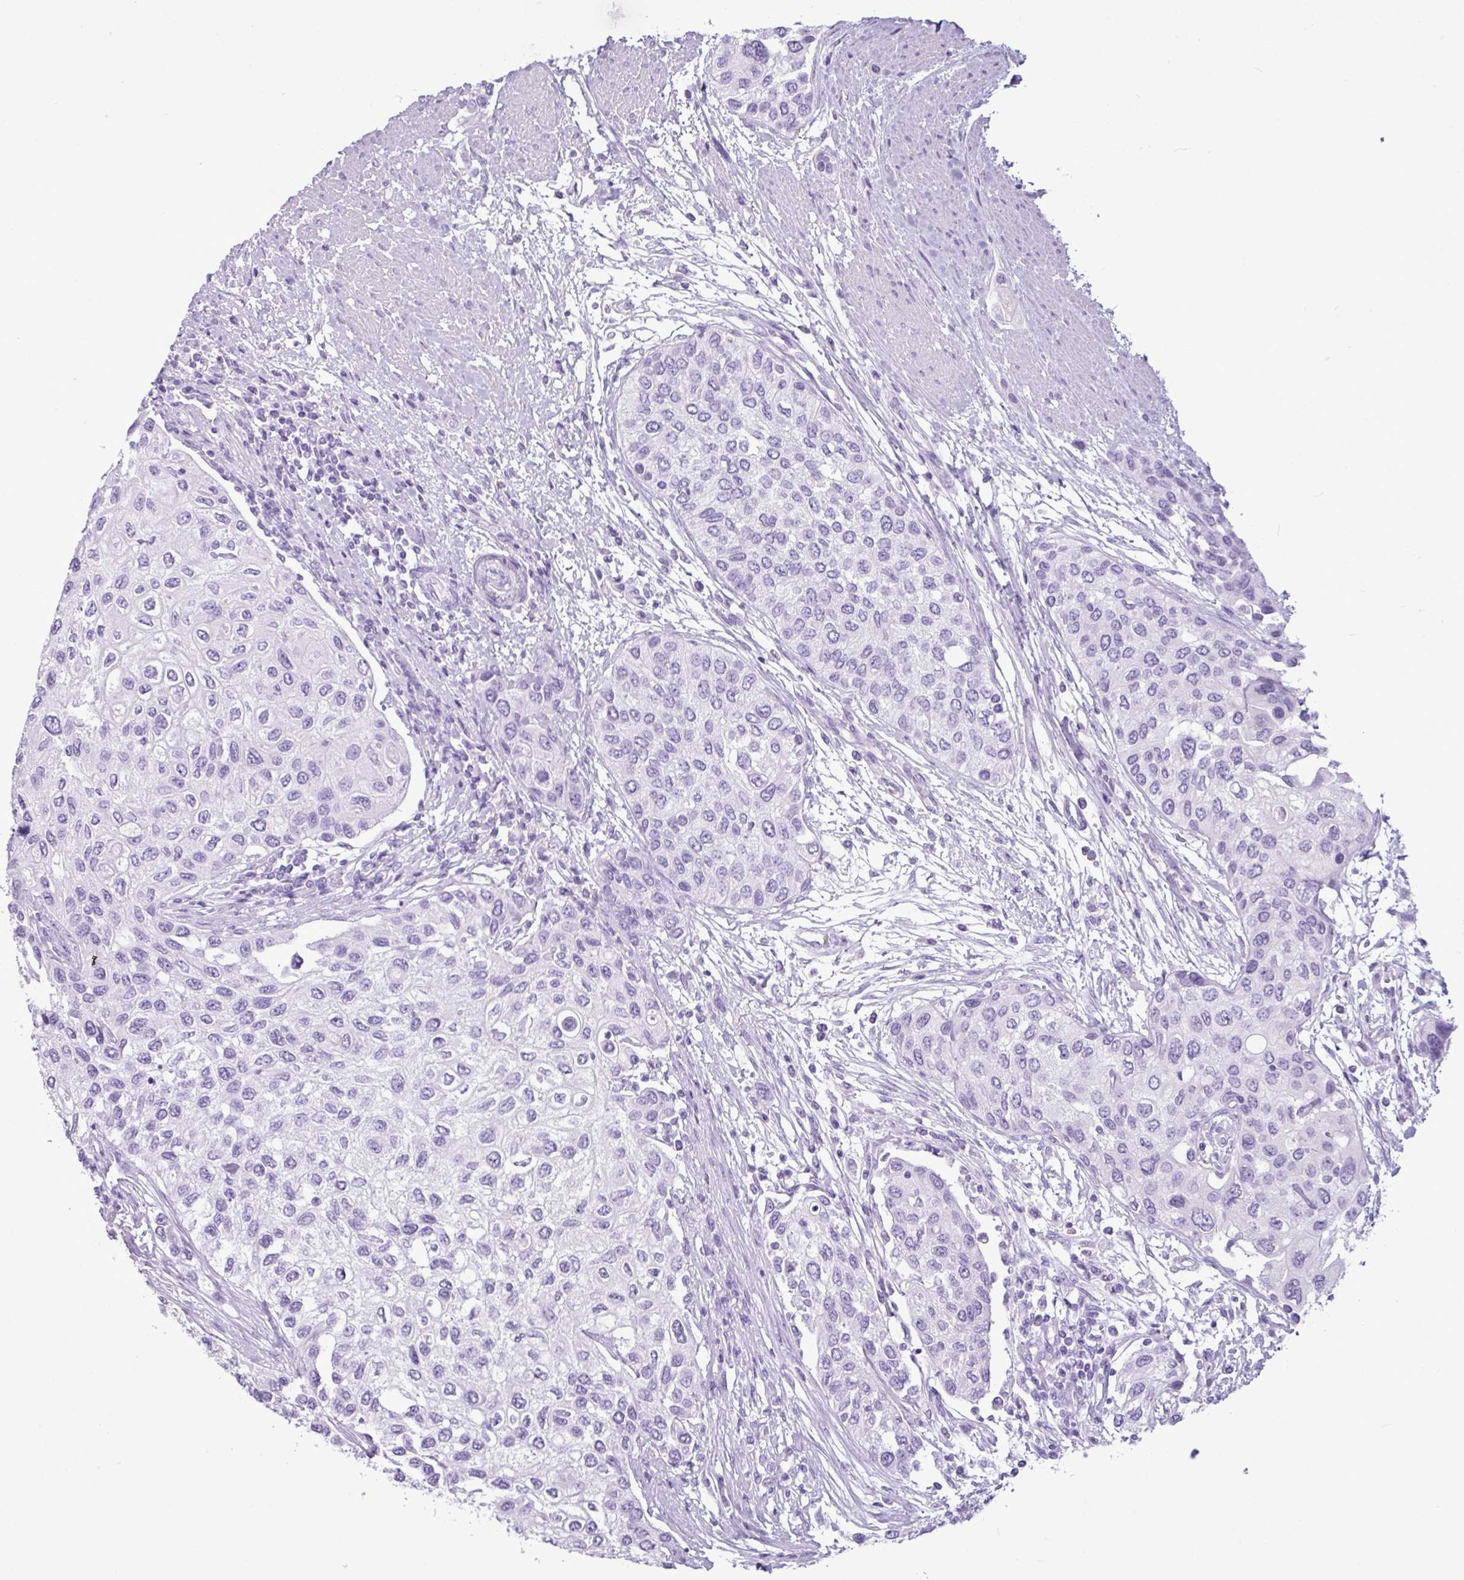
{"staining": {"intensity": "negative", "quantity": "none", "location": "none"}, "tissue": "urothelial cancer", "cell_type": "Tumor cells", "image_type": "cancer", "snomed": [{"axis": "morphology", "description": "Normal tissue, NOS"}, {"axis": "morphology", "description": "Urothelial carcinoma, High grade"}, {"axis": "topography", "description": "Vascular tissue"}, {"axis": "topography", "description": "Urinary bladder"}], "caption": "A high-resolution micrograph shows immunohistochemistry staining of urothelial cancer, which shows no significant expression in tumor cells. (Stains: DAB (3,3'-diaminobenzidine) immunohistochemistry with hematoxylin counter stain, Microscopy: brightfield microscopy at high magnification).", "gene": "AMY1B", "patient": {"sex": "female", "age": 56}}